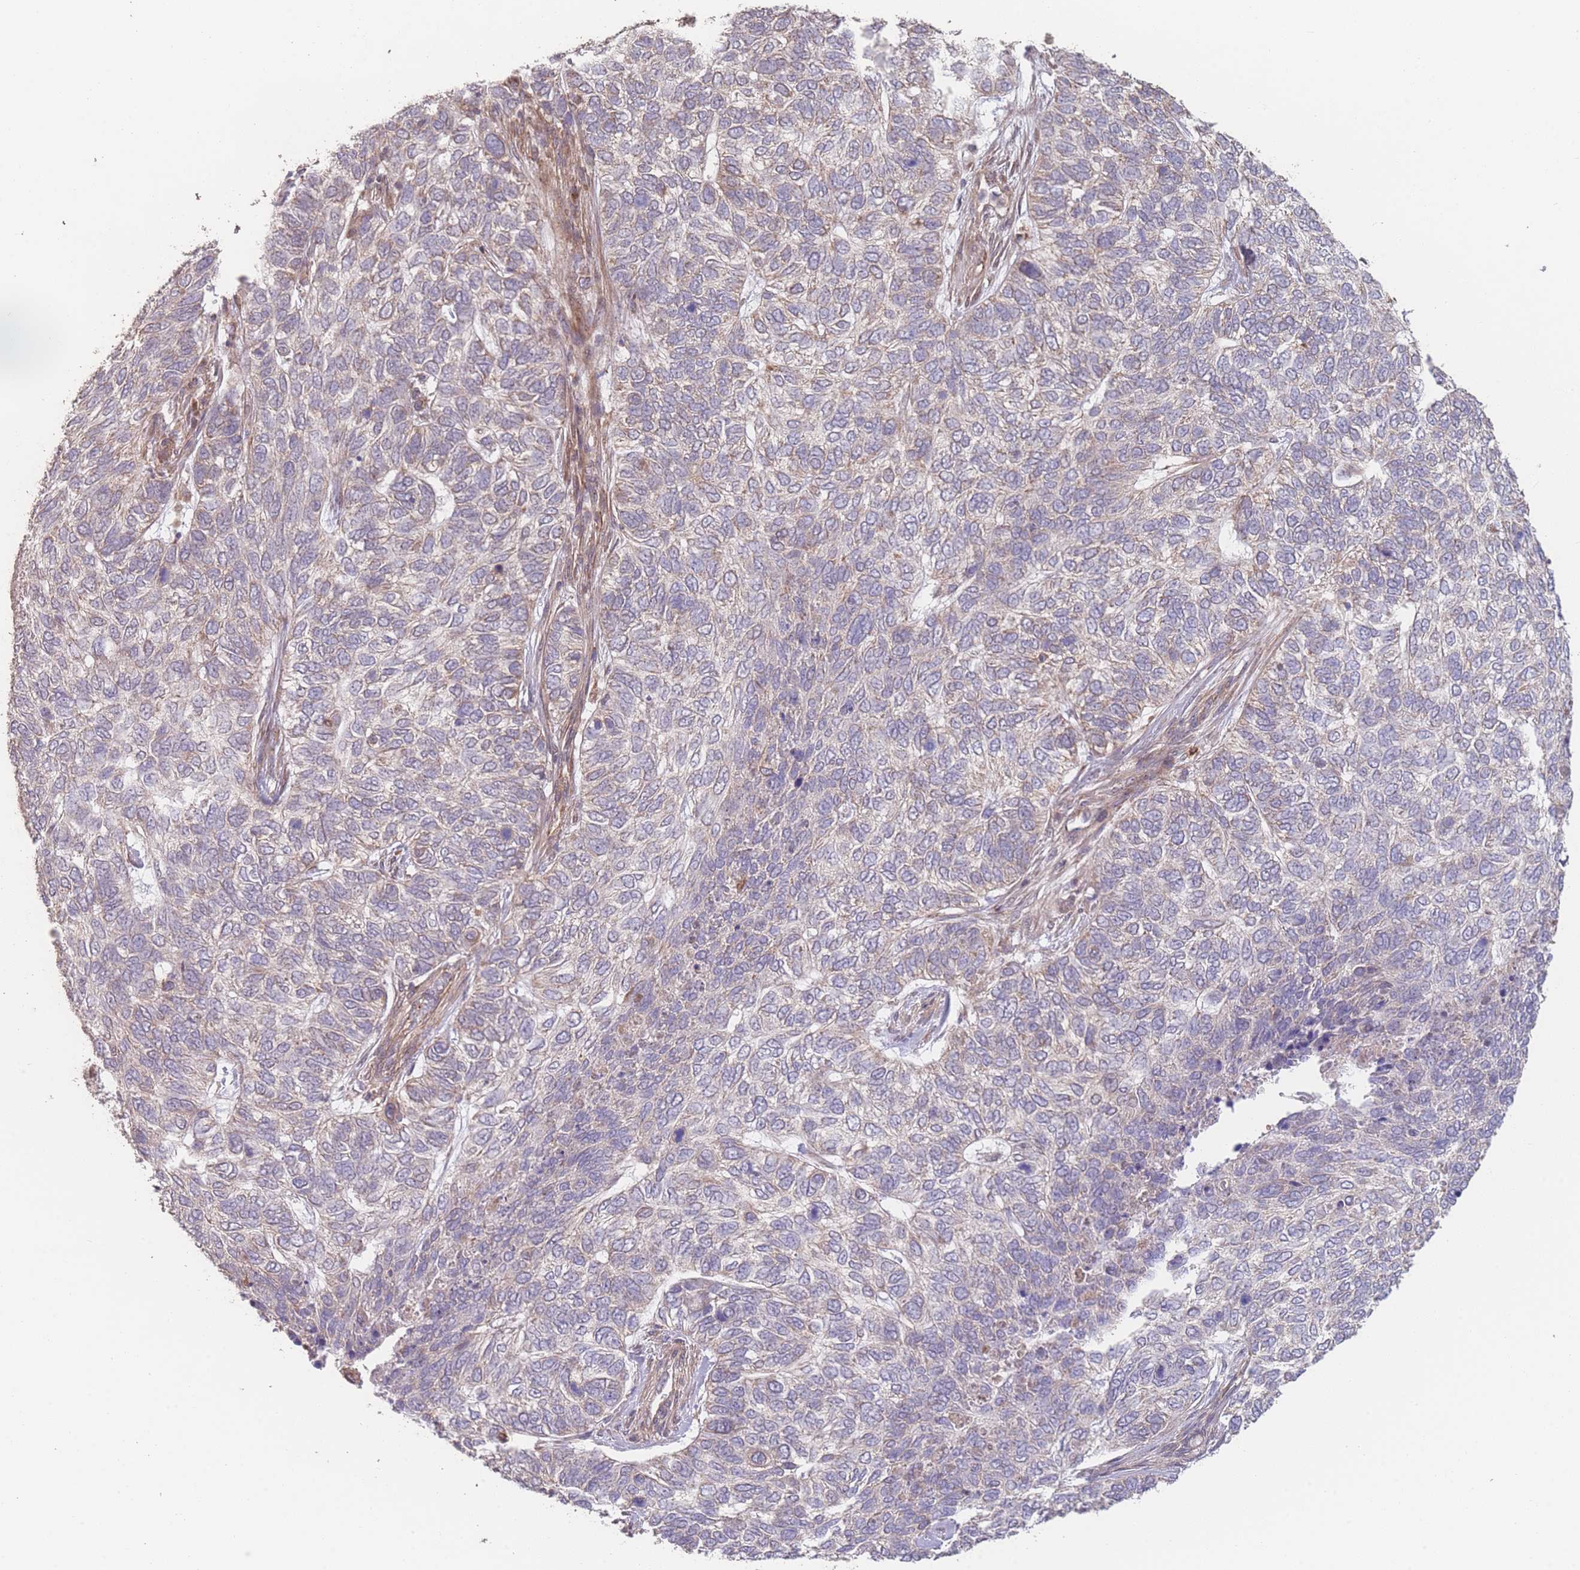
{"staining": {"intensity": "negative", "quantity": "none", "location": "none"}, "tissue": "skin cancer", "cell_type": "Tumor cells", "image_type": "cancer", "snomed": [{"axis": "morphology", "description": "Basal cell carcinoma"}, {"axis": "topography", "description": "Skin"}], "caption": "Micrograph shows no significant protein positivity in tumor cells of skin basal cell carcinoma. (DAB immunohistochemistry, high magnification).", "gene": "PXMP4", "patient": {"sex": "female", "age": 65}}